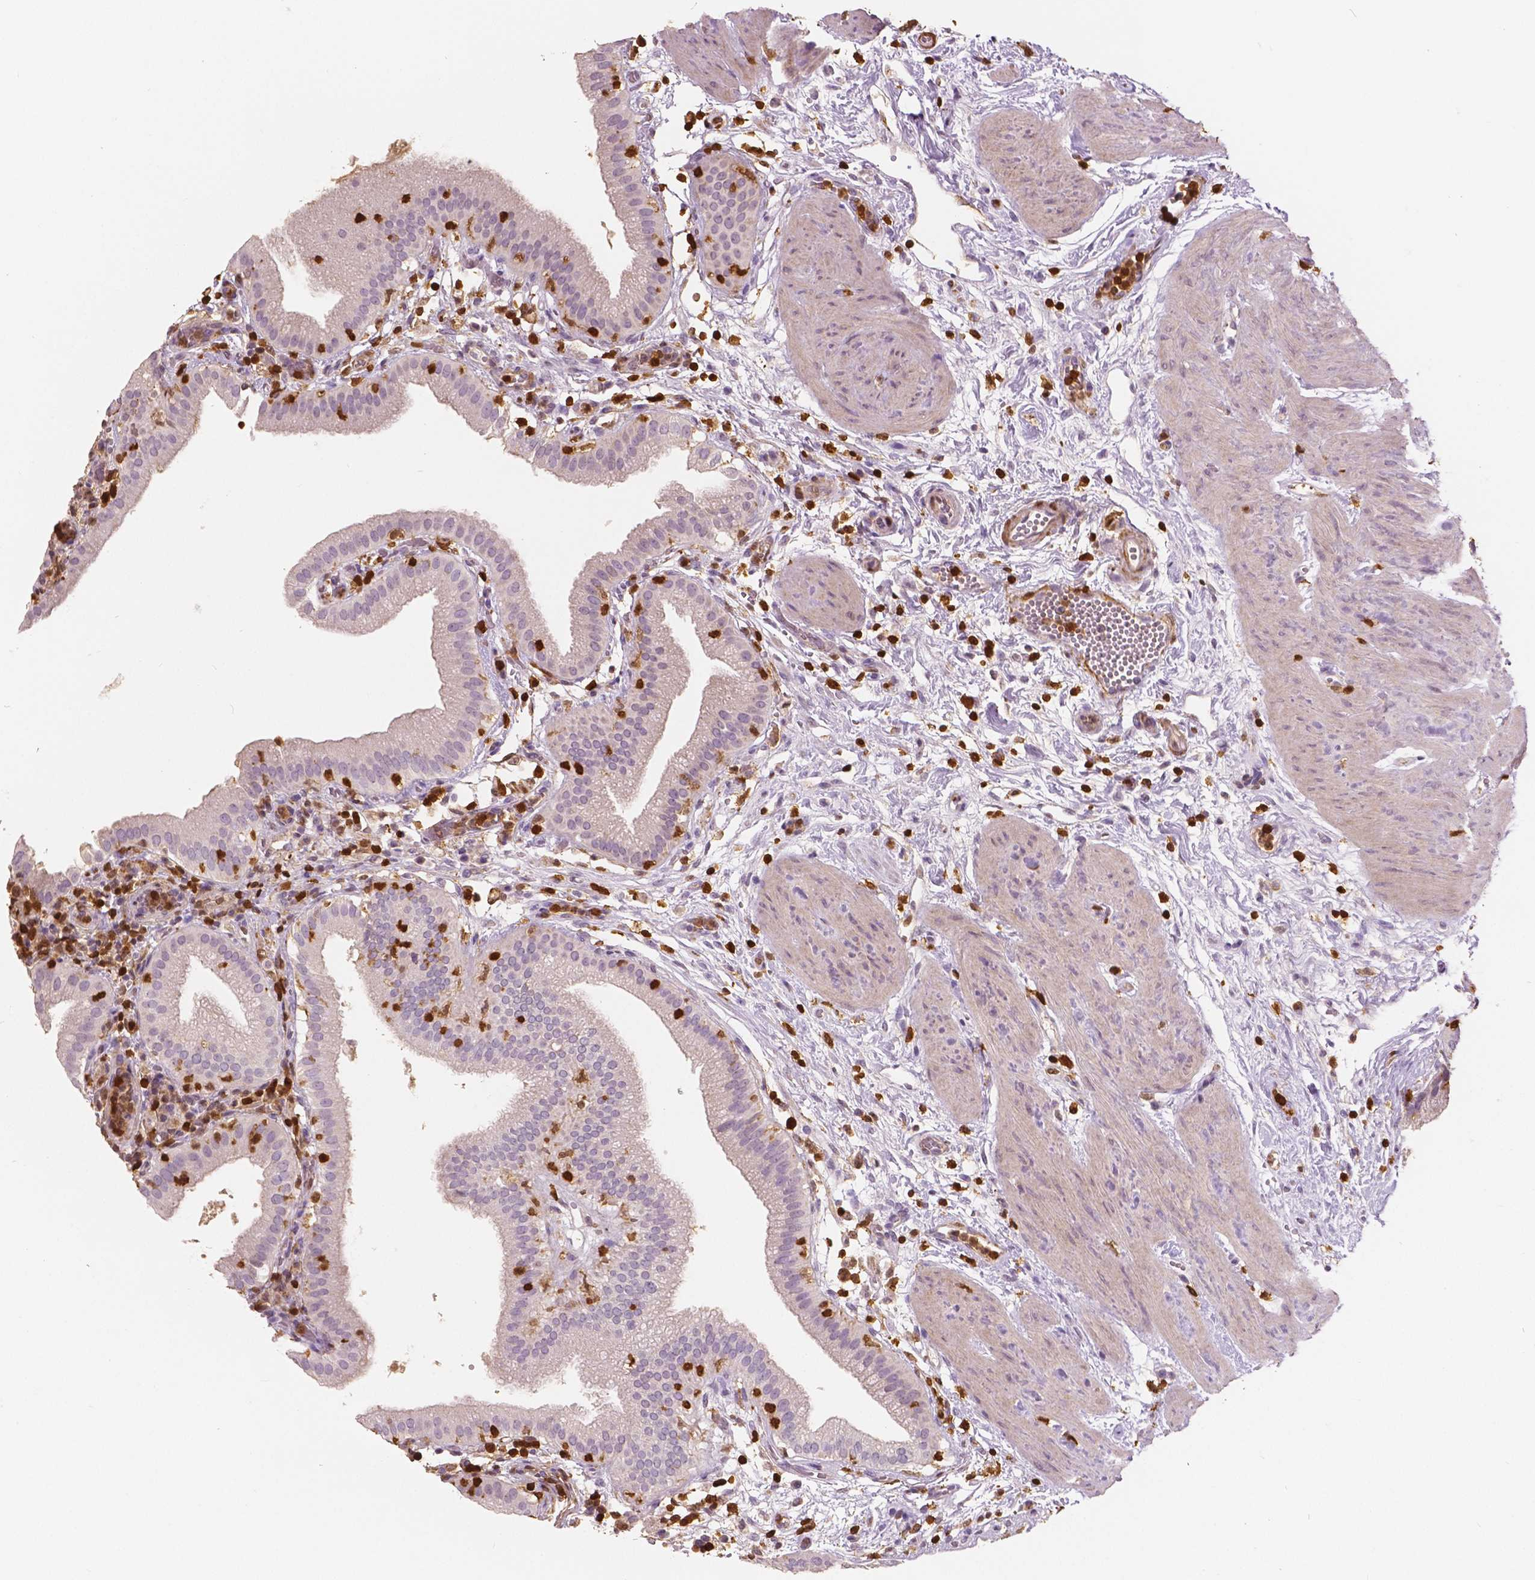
{"staining": {"intensity": "moderate", "quantity": "<25%", "location": "cytoplasmic/membranous"}, "tissue": "gallbladder", "cell_type": "Glandular cells", "image_type": "normal", "snomed": [{"axis": "morphology", "description": "Normal tissue, NOS"}, {"axis": "topography", "description": "Gallbladder"}], "caption": "Benign gallbladder demonstrates moderate cytoplasmic/membranous expression in about <25% of glandular cells, visualized by immunohistochemistry. The staining was performed using DAB to visualize the protein expression in brown, while the nuclei were stained in blue with hematoxylin (Magnification: 20x).", "gene": "S100A4", "patient": {"sex": "female", "age": 65}}